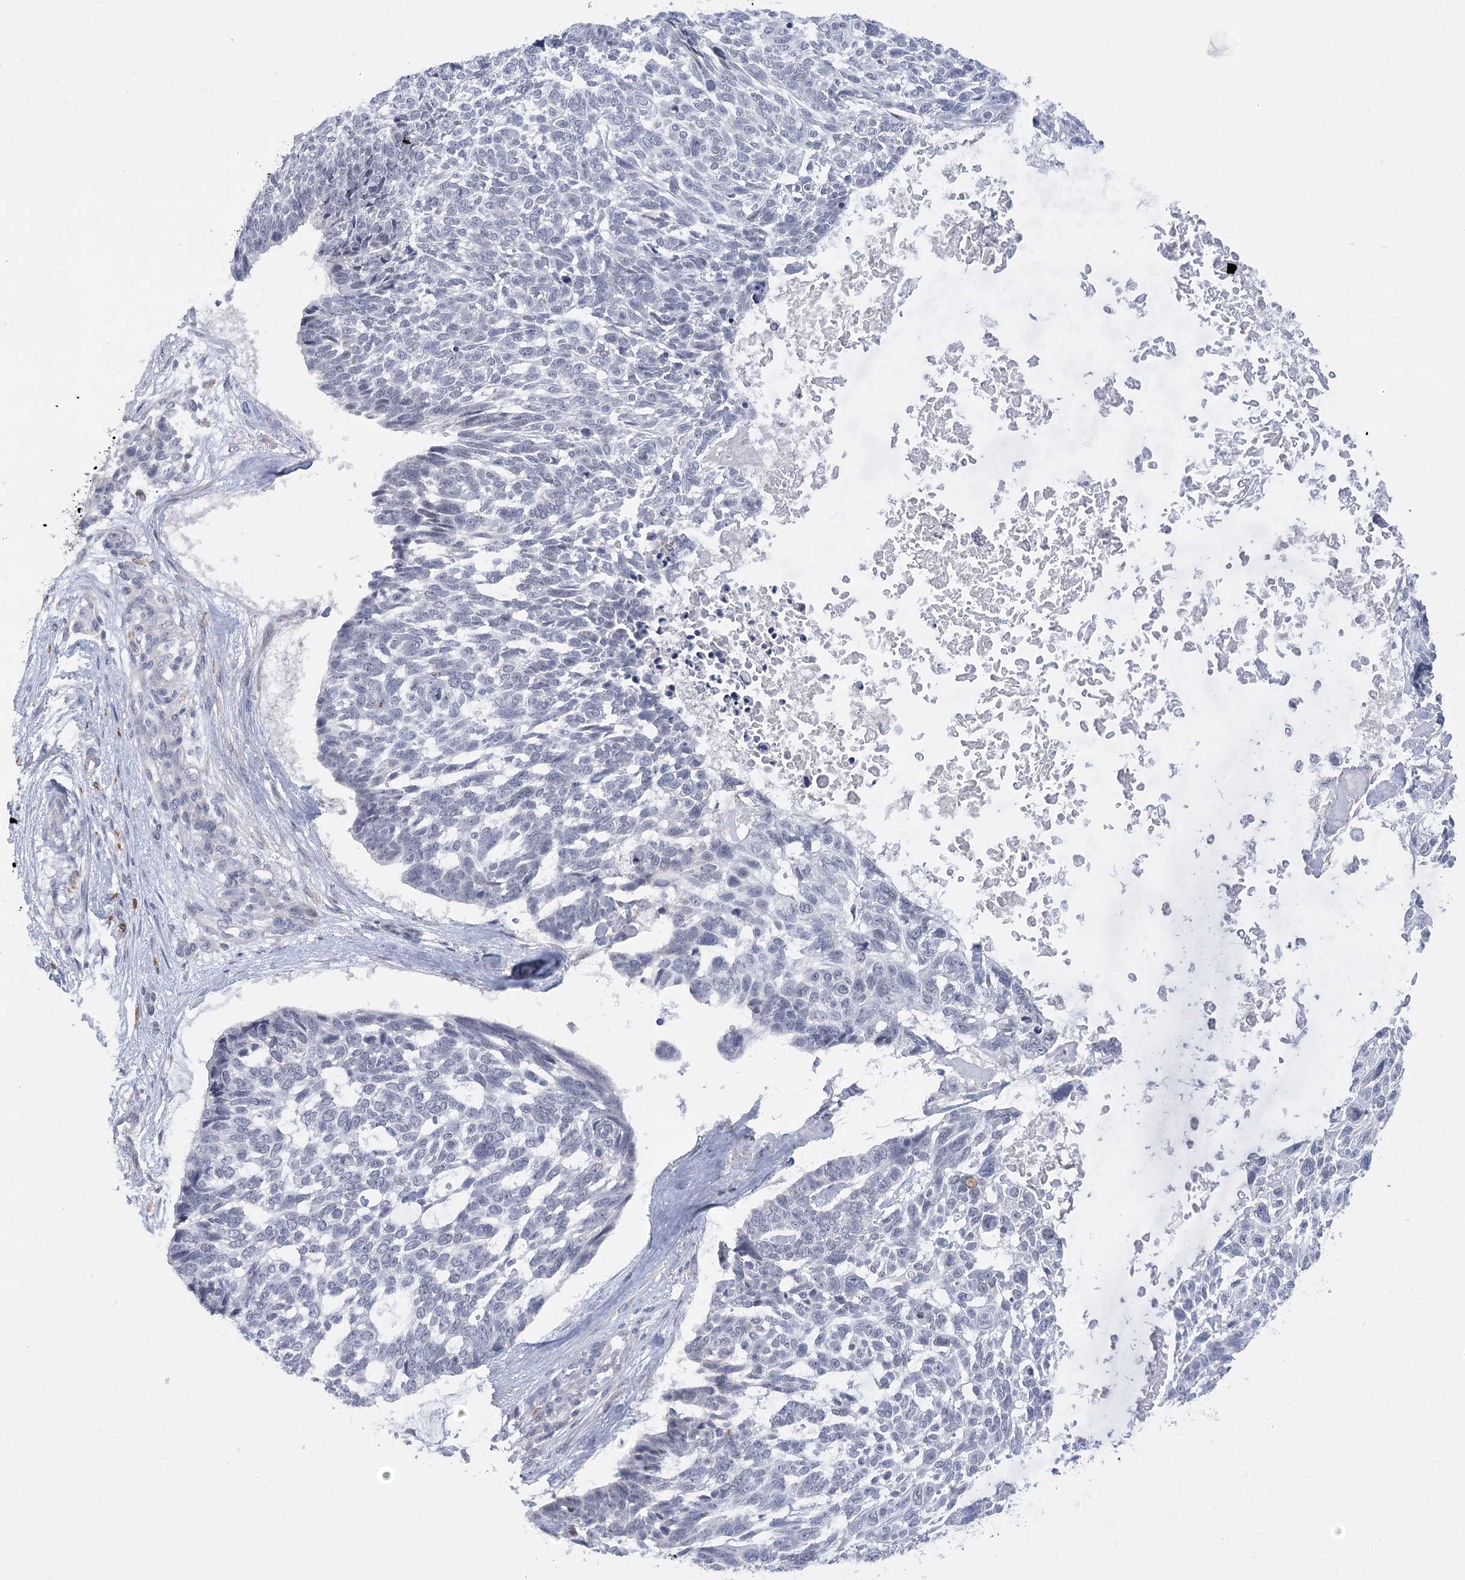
{"staining": {"intensity": "negative", "quantity": "none", "location": "none"}, "tissue": "skin cancer", "cell_type": "Tumor cells", "image_type": "cancer", "snomed": [{"axis": "morphology", "description": "Basal cell carcinoma"}, {"axis": "topography", "description": "Skin"}], "caption": "A histopathology image of human skin basal cell carcinoma is negative for staining in tumor cells.", "gene": "FAM76B", "patient": {"sex": "male", "age": 88}}